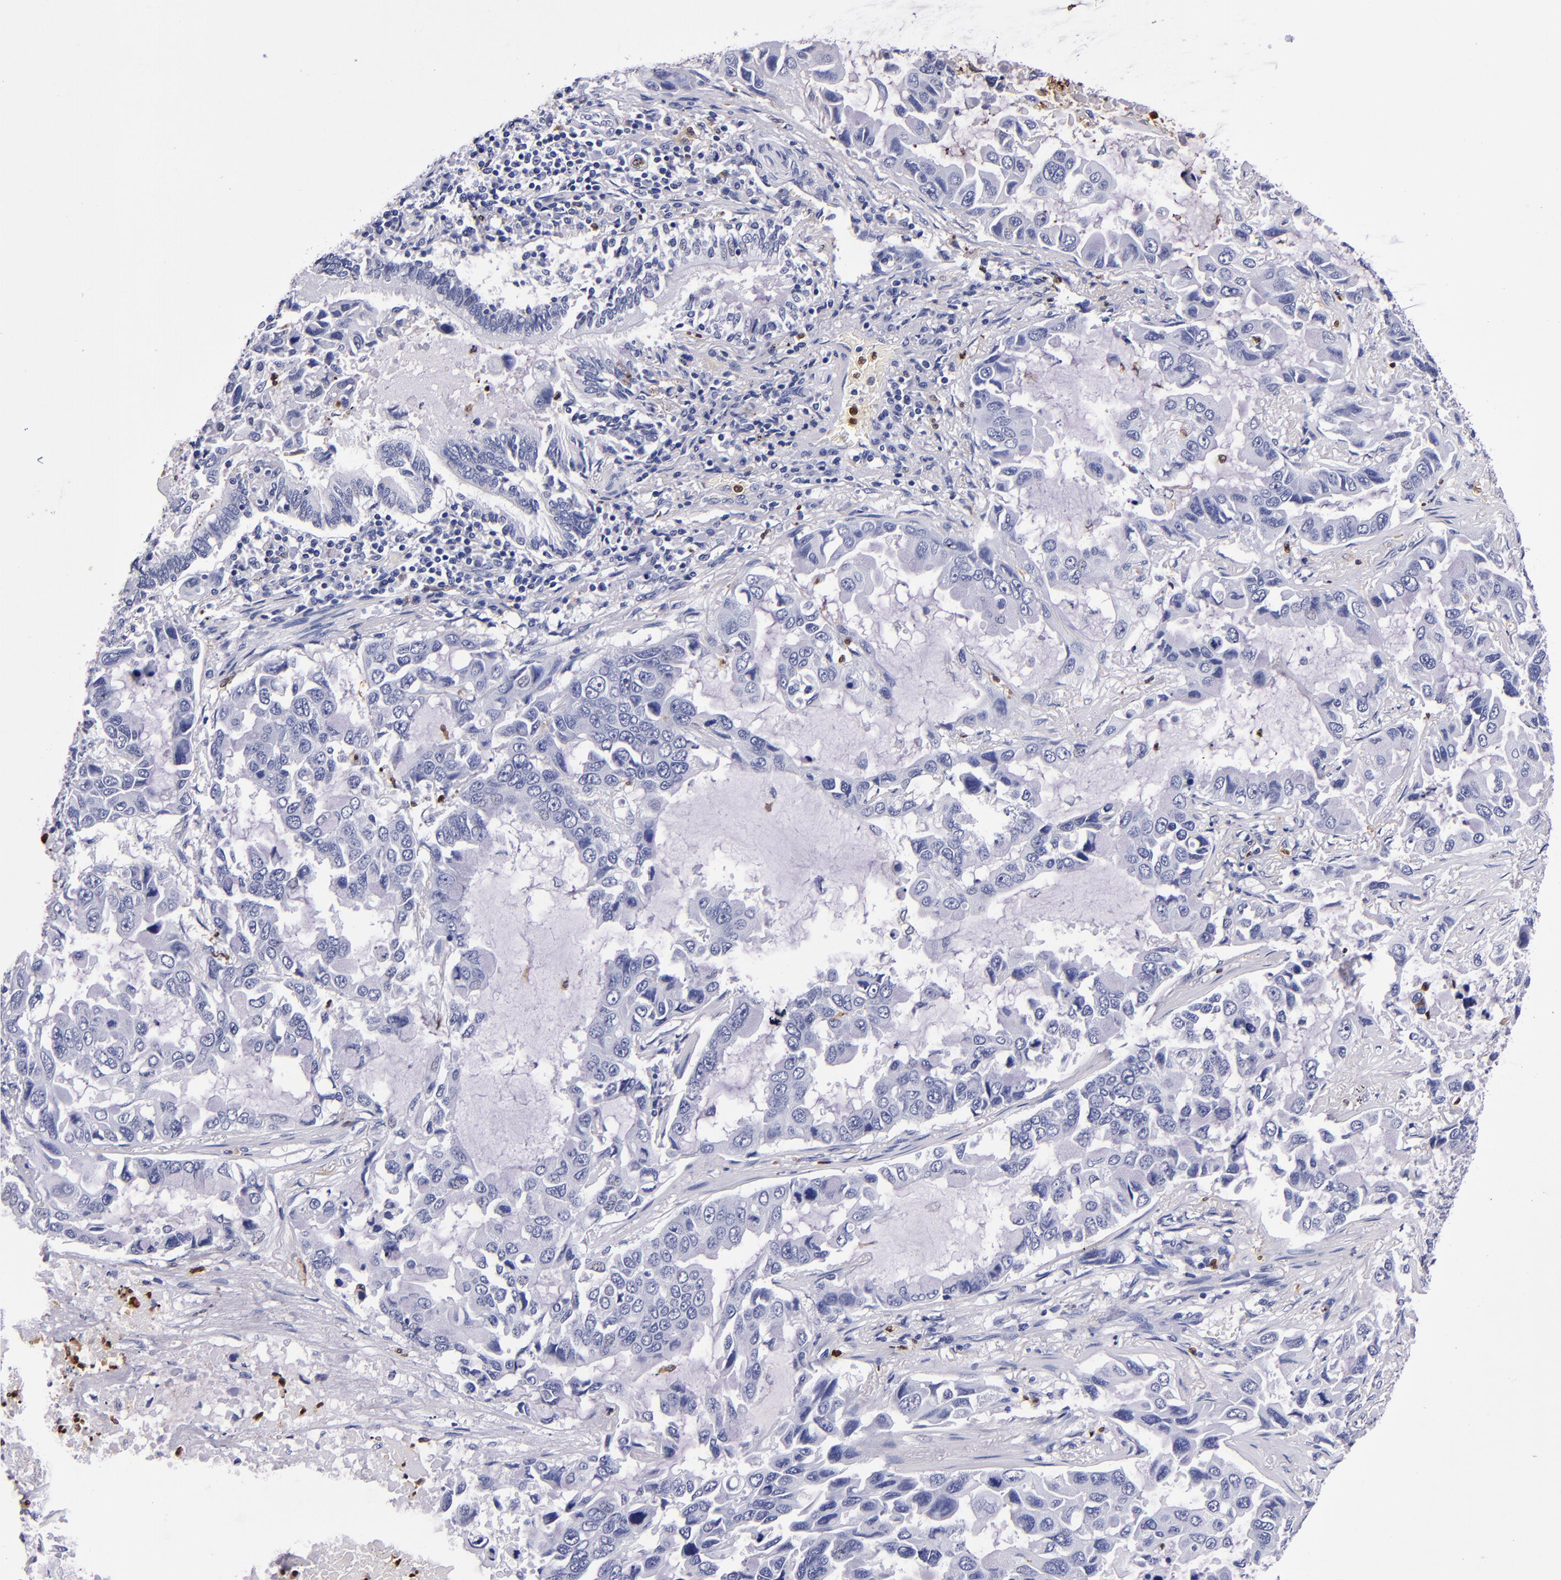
{"staining": {"intensity": "negative", "quantity": "none", "location": "none"}, "tissue": "lung cancer", "cell_type": "Tumor cells", "image_type": "cancer", "snomed": [{"axis": "morphology", "description": "Adenocarcinoma, NOS"}, {"axis": "topography", "description": "Lung"}], "caption": "Immunohistochemistry (IHC) photomicrograph of neoplastic tissue: human adenocarcinoma (lung) stained with DAB (3,3'-diaminobenzidine) displays no significant protein staining in tumor cells. Brightfield microscopy of immunohistochemistry stained with DAB (3,3'-diaminobenzidine) (brown) and hematoxylin (blue), captured at high magnification.", "gene": "S100A8", "patient": {"sex": "male", "age": 64}}